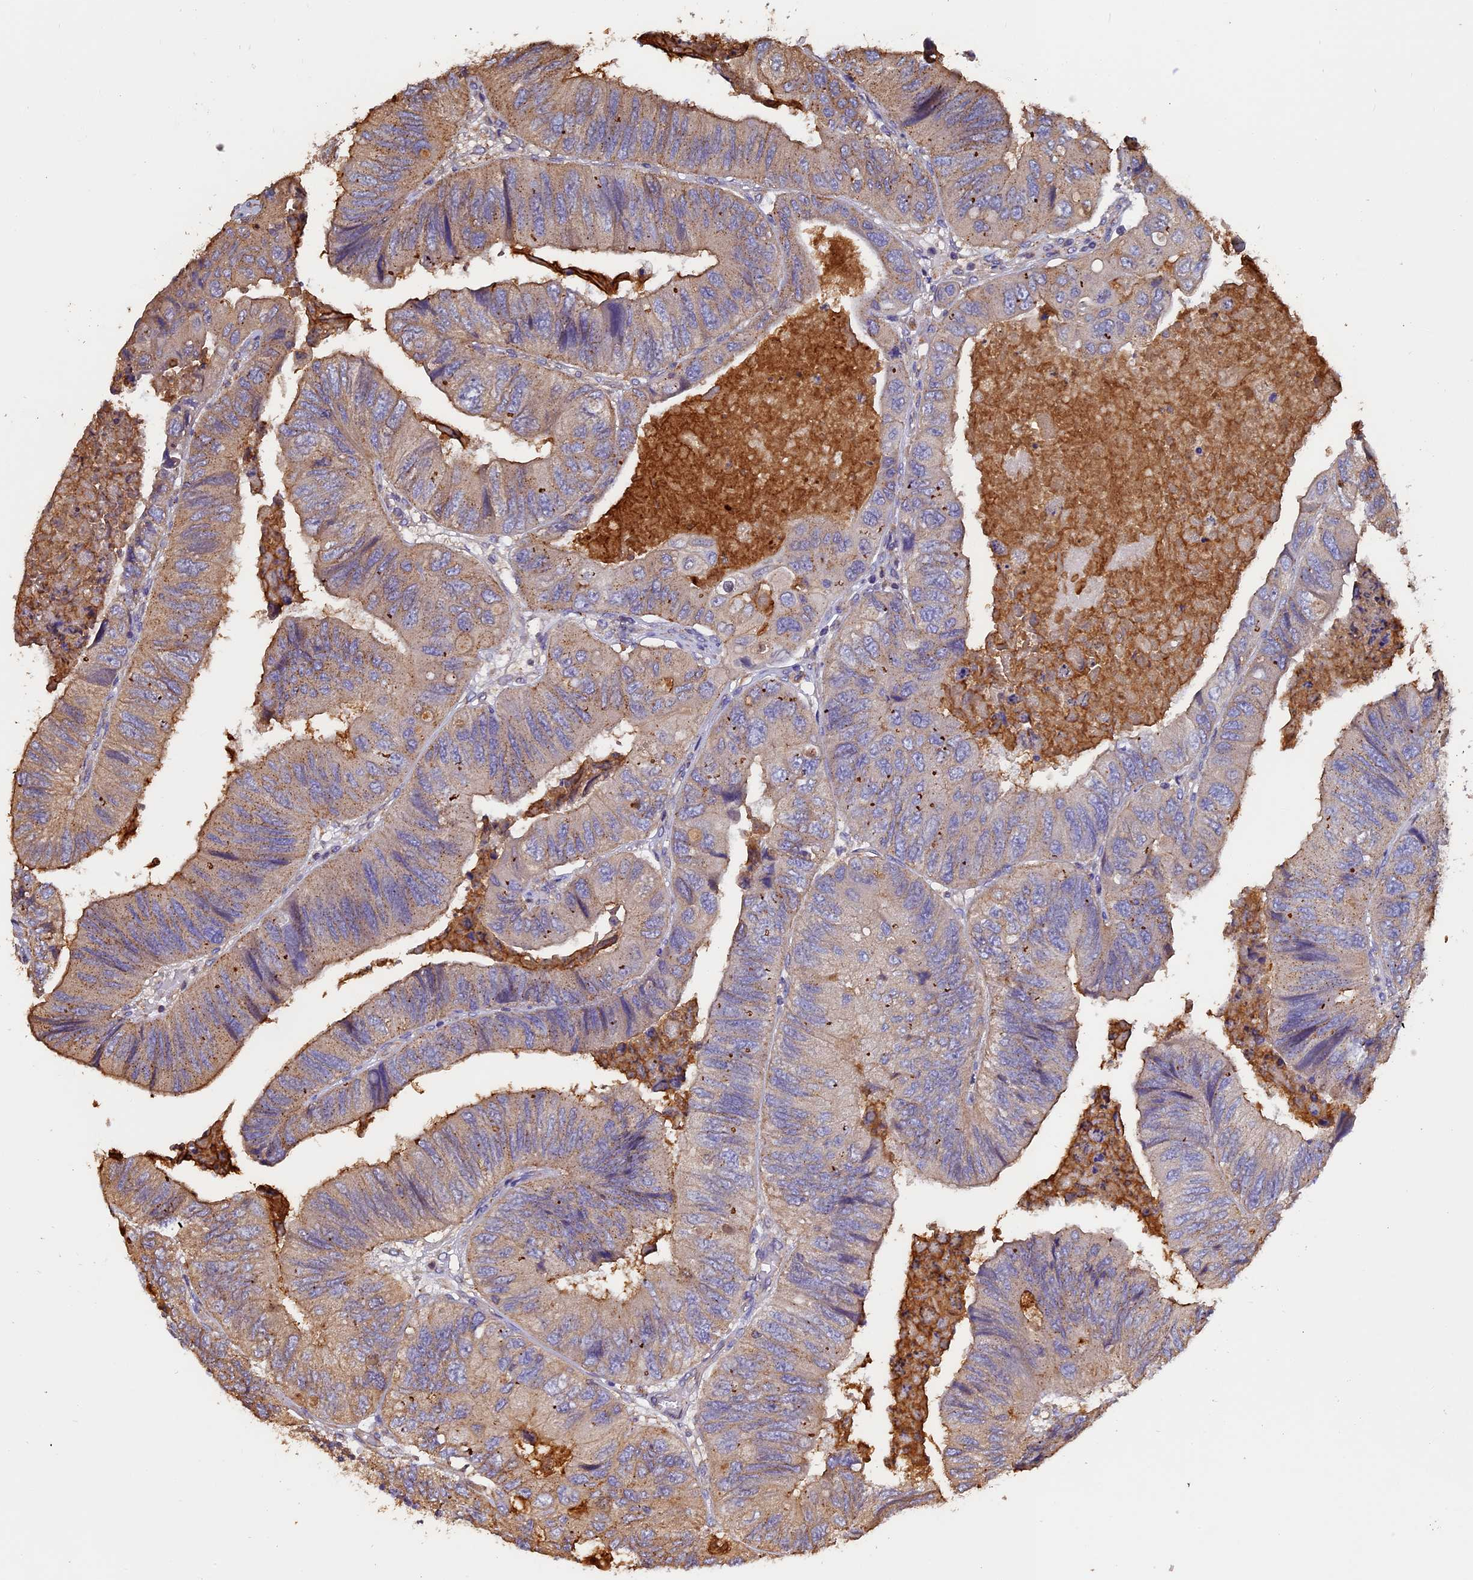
{"staining": {"intensity": "weak", "quantity": "25%-75%", "location": "cytoplasmic/membranous"}, "tissue": "colorectal cancer", "cell_type": "Tumor cells", "image_type": "cancer", "snomed": [{"axis": "morphology", "description": "Adenocarcinoma, NOS"}, {"axis": "topography", "description": "Rectum"}], "caption": "This is an image of IHC staining of colorectal cancer, which shows weak expression in the cytoplasmic/membranous of tumor cells.", "gene": "CHMP2A", "patient": {"sex": "male", "age": 63}}